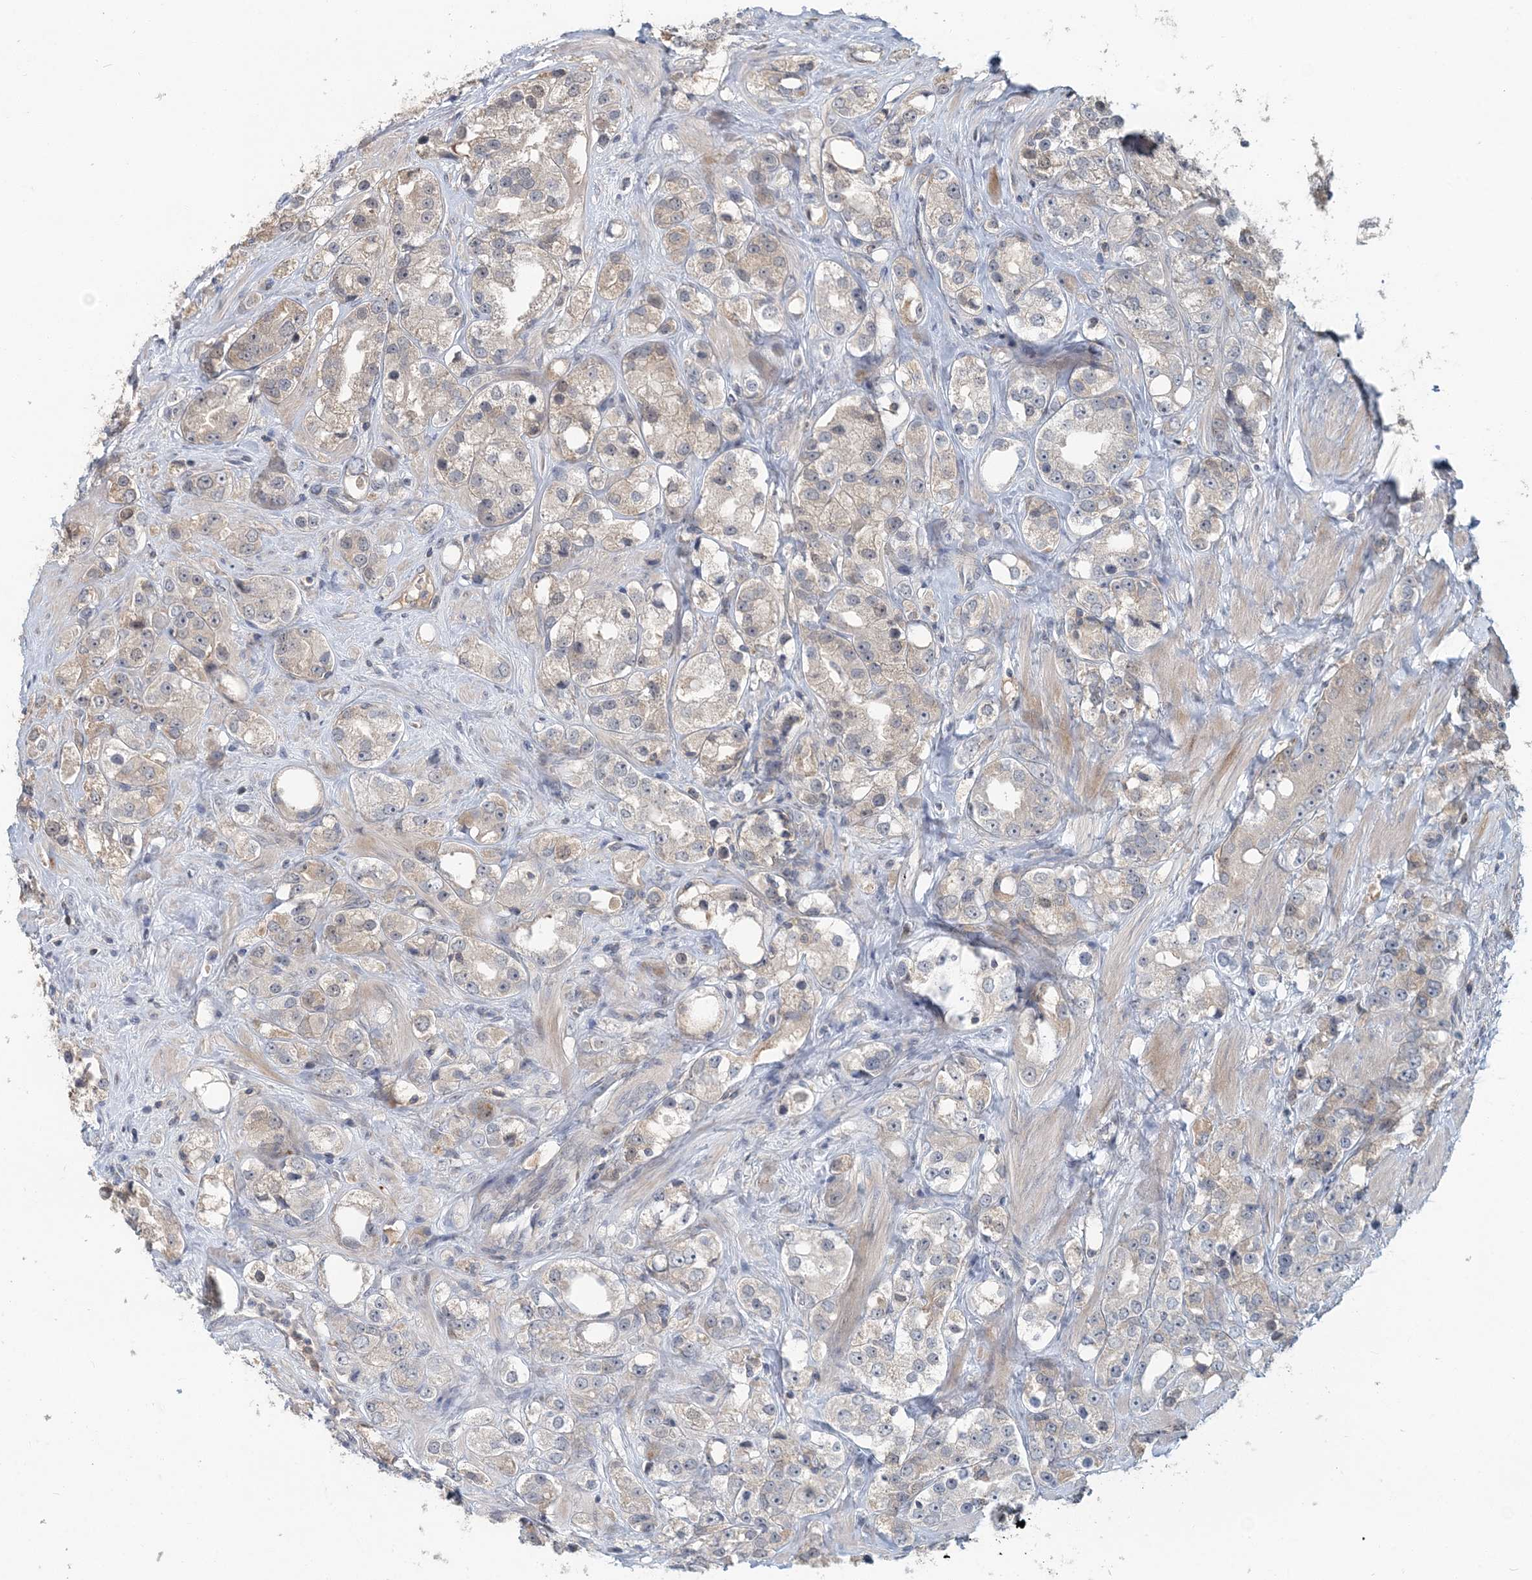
{"staining": {"intensity": "negative", "quantity": "none", "location": "none"}, "tissue": "prostate cancer", "cell_type": "Tumor cells", "image_type": "cancer", "snomed": [{"axis": "morphology", "description": "Adenocarcinoma, NOS"}, {"axis": "topography", "description": "Prostate"}], "caption": "High magnification brightfield microscopy of prostate adenocarcinoma stained with DAB (3,3'-diaminobenzidine) (brown) and counterstained with hematoxylin (blue): tumor cells show no significant staining.", "gene": "RNF25", "patient": {"sex": "male", "age": 79}}